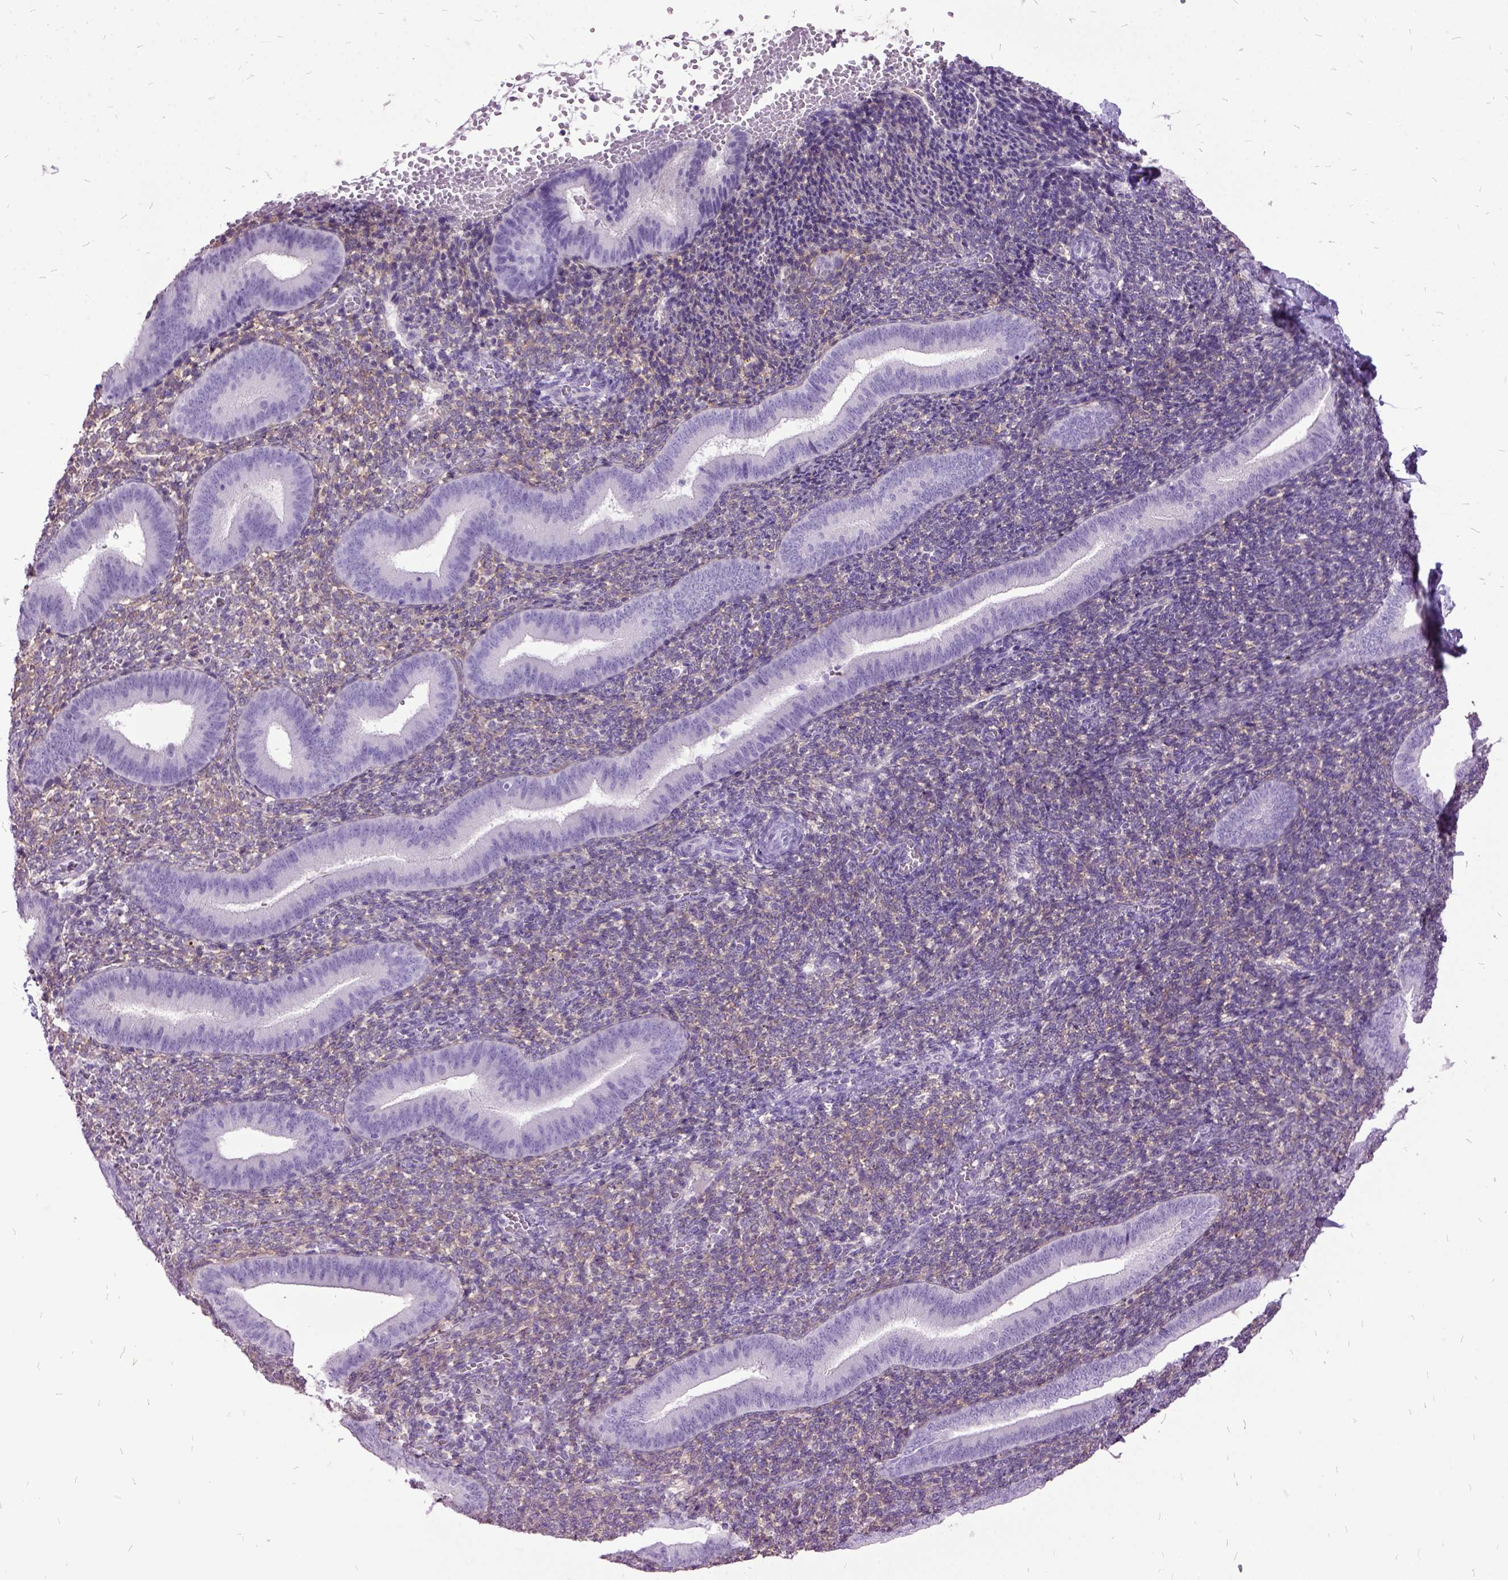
{"staining": {"intensity": "negative", "quantity": "none", "location": "none"}, "tissue": "endometrium", "cell_type": "Cells in endometrial stroma", "image_type": "normal", "snomed": [{"axis": "morphology", "description": "Normal tissue, NOS"}, {"axis": "topography", "description": "Endometrium"}], "caption": "IHC histopathology image of benign human endometrium stained for a protein (brown), which demonstrates no staining in cells in endometrial stroma. (Brightfield microscopy of DAB immunohistochemistry (IHC) at high magnification).", "gene": "MME", "patient": {"sex": "female", "age": 25}}